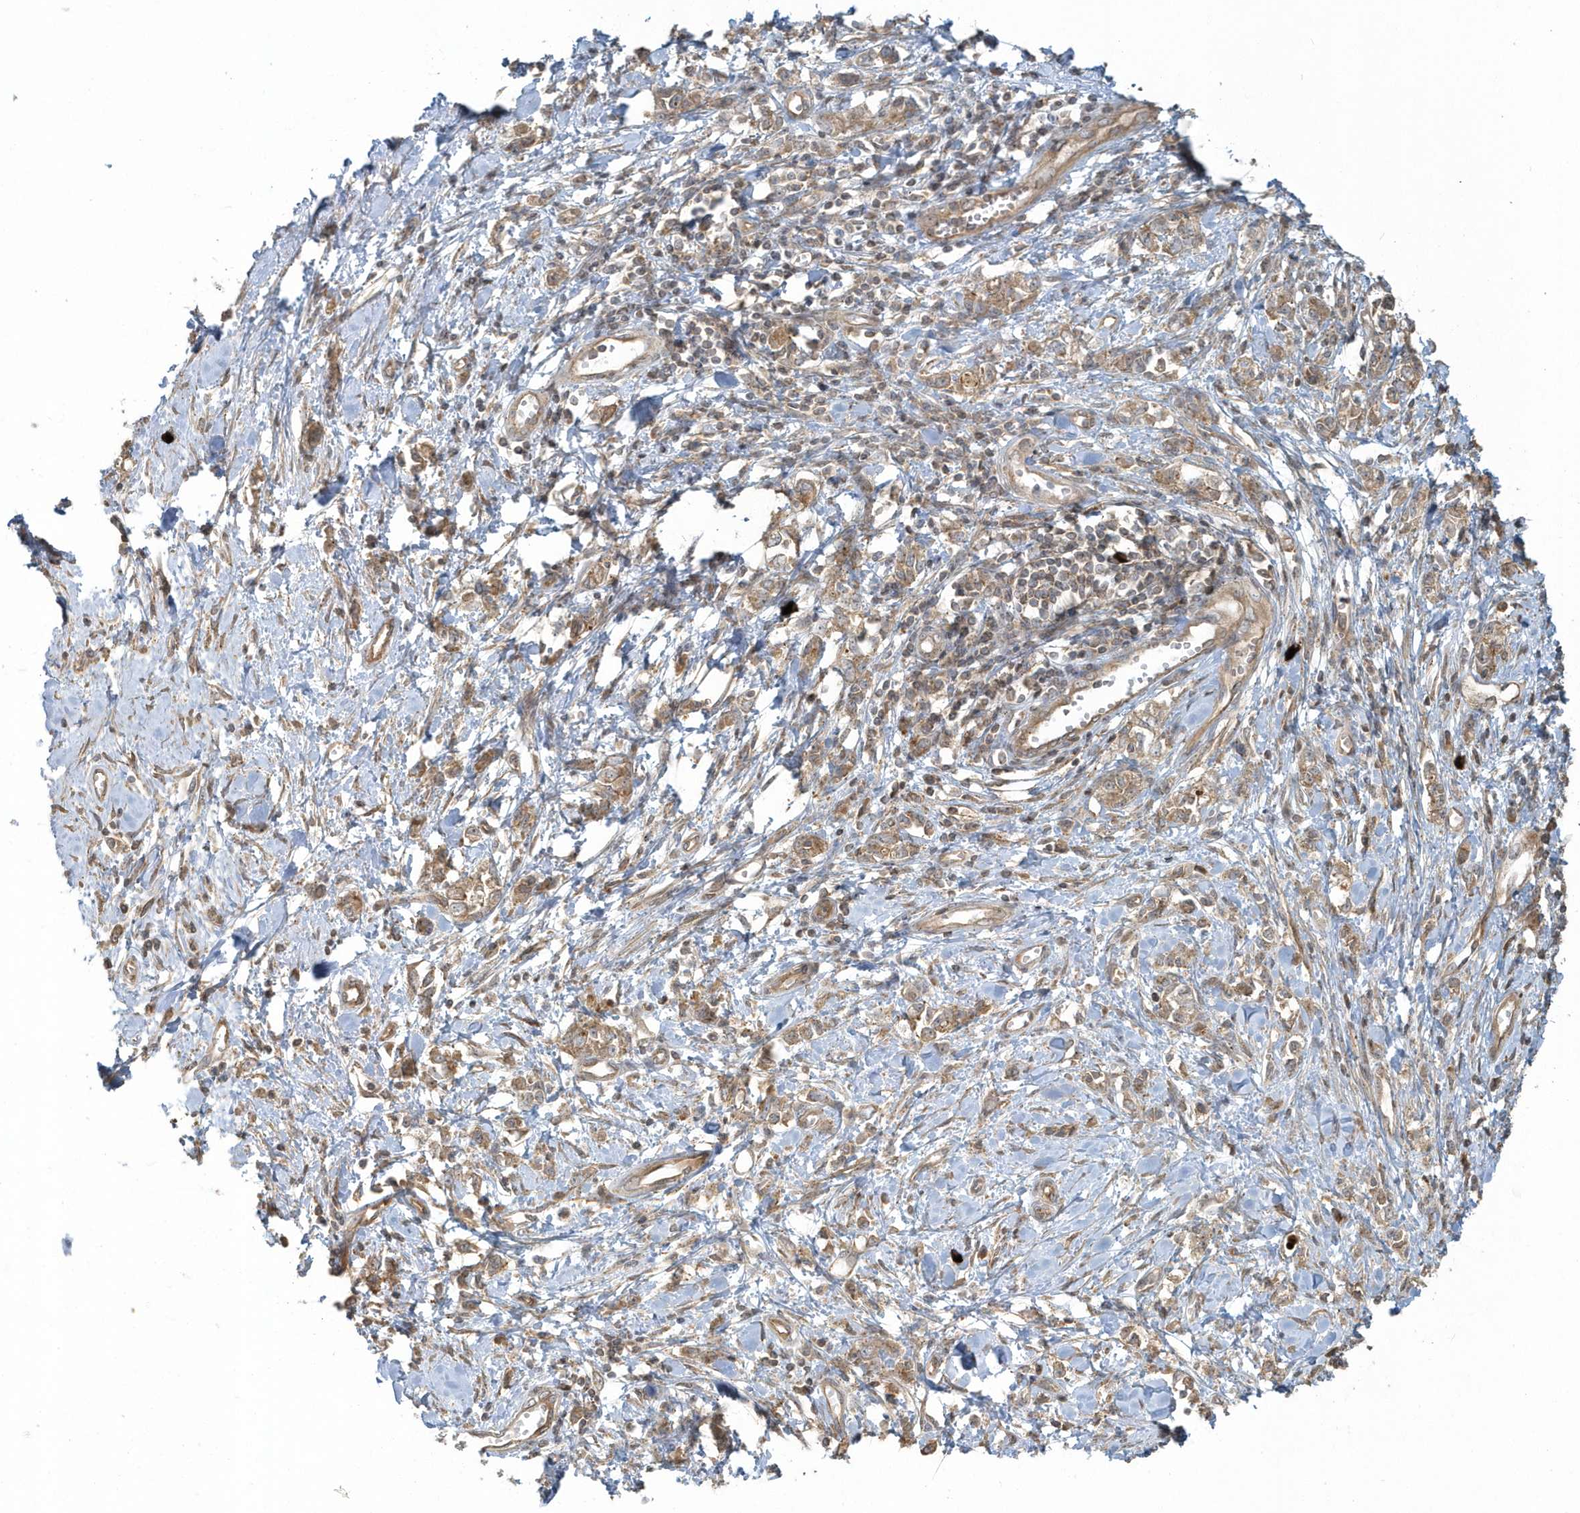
{"staining": {"intensity": "moderate", "quantity": ">75%", "location": "cytoplasmic/membranous"}, "tissue": "stomach cancer", "cell_type": "Tumor cells", "image_type": "cancer", "snomed": [{"axis": "morphology", "description": "Adenocarcinoma, NOS"}, {"axis": "topography", "description": "Stomach"}], "caption": "A high-resolution histopathology image shows immunohistochemistry staining of stomach cancer, which demonstrates moderate cytoplasmic/membranous staining in approximately >75% of tumor cells.", "gene": "STIM2", "patient": {"sex": "female", "age": 76}}